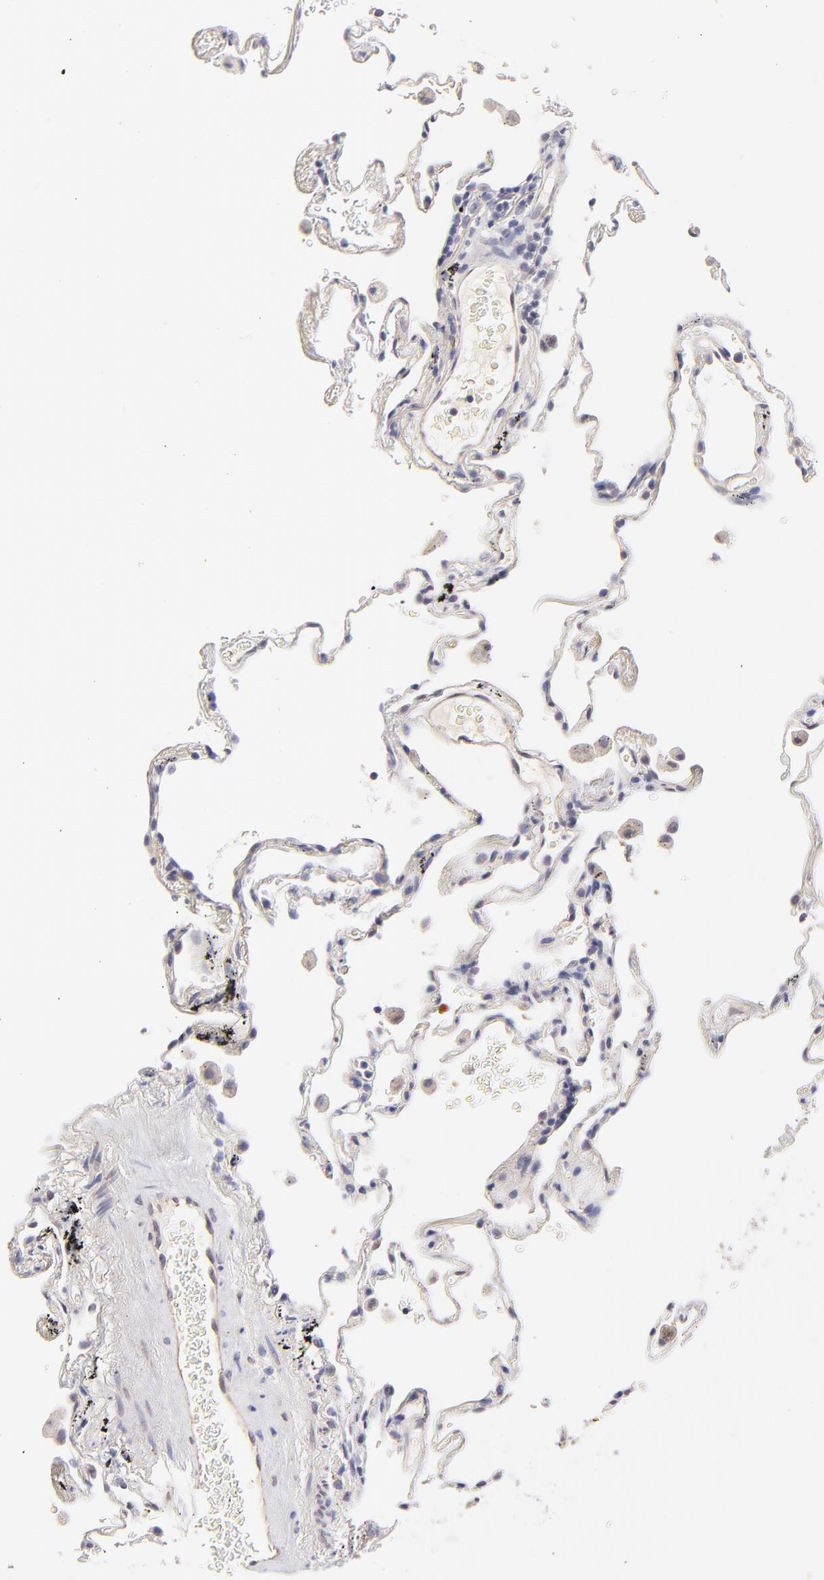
{"staining": {"intensity": "negative", "quantity": "none", "location": "none"}, "tissue": "lung", "cell_type": "Alveolar cells", "image_type": "normal", "snomed": [{"axis": "morphology", "description": "Normal tissue, NOS"}, {"axis": "morphology", "description": "Inflammation, NOS"}, {"axis": "topography", "description": "Lung"}], "caption": "Protein analysis of normal lung demonstrates no significant positivity in alveolar cells.", "gene": "BTG2", "patient": {"sex": "male", "age": 69}}